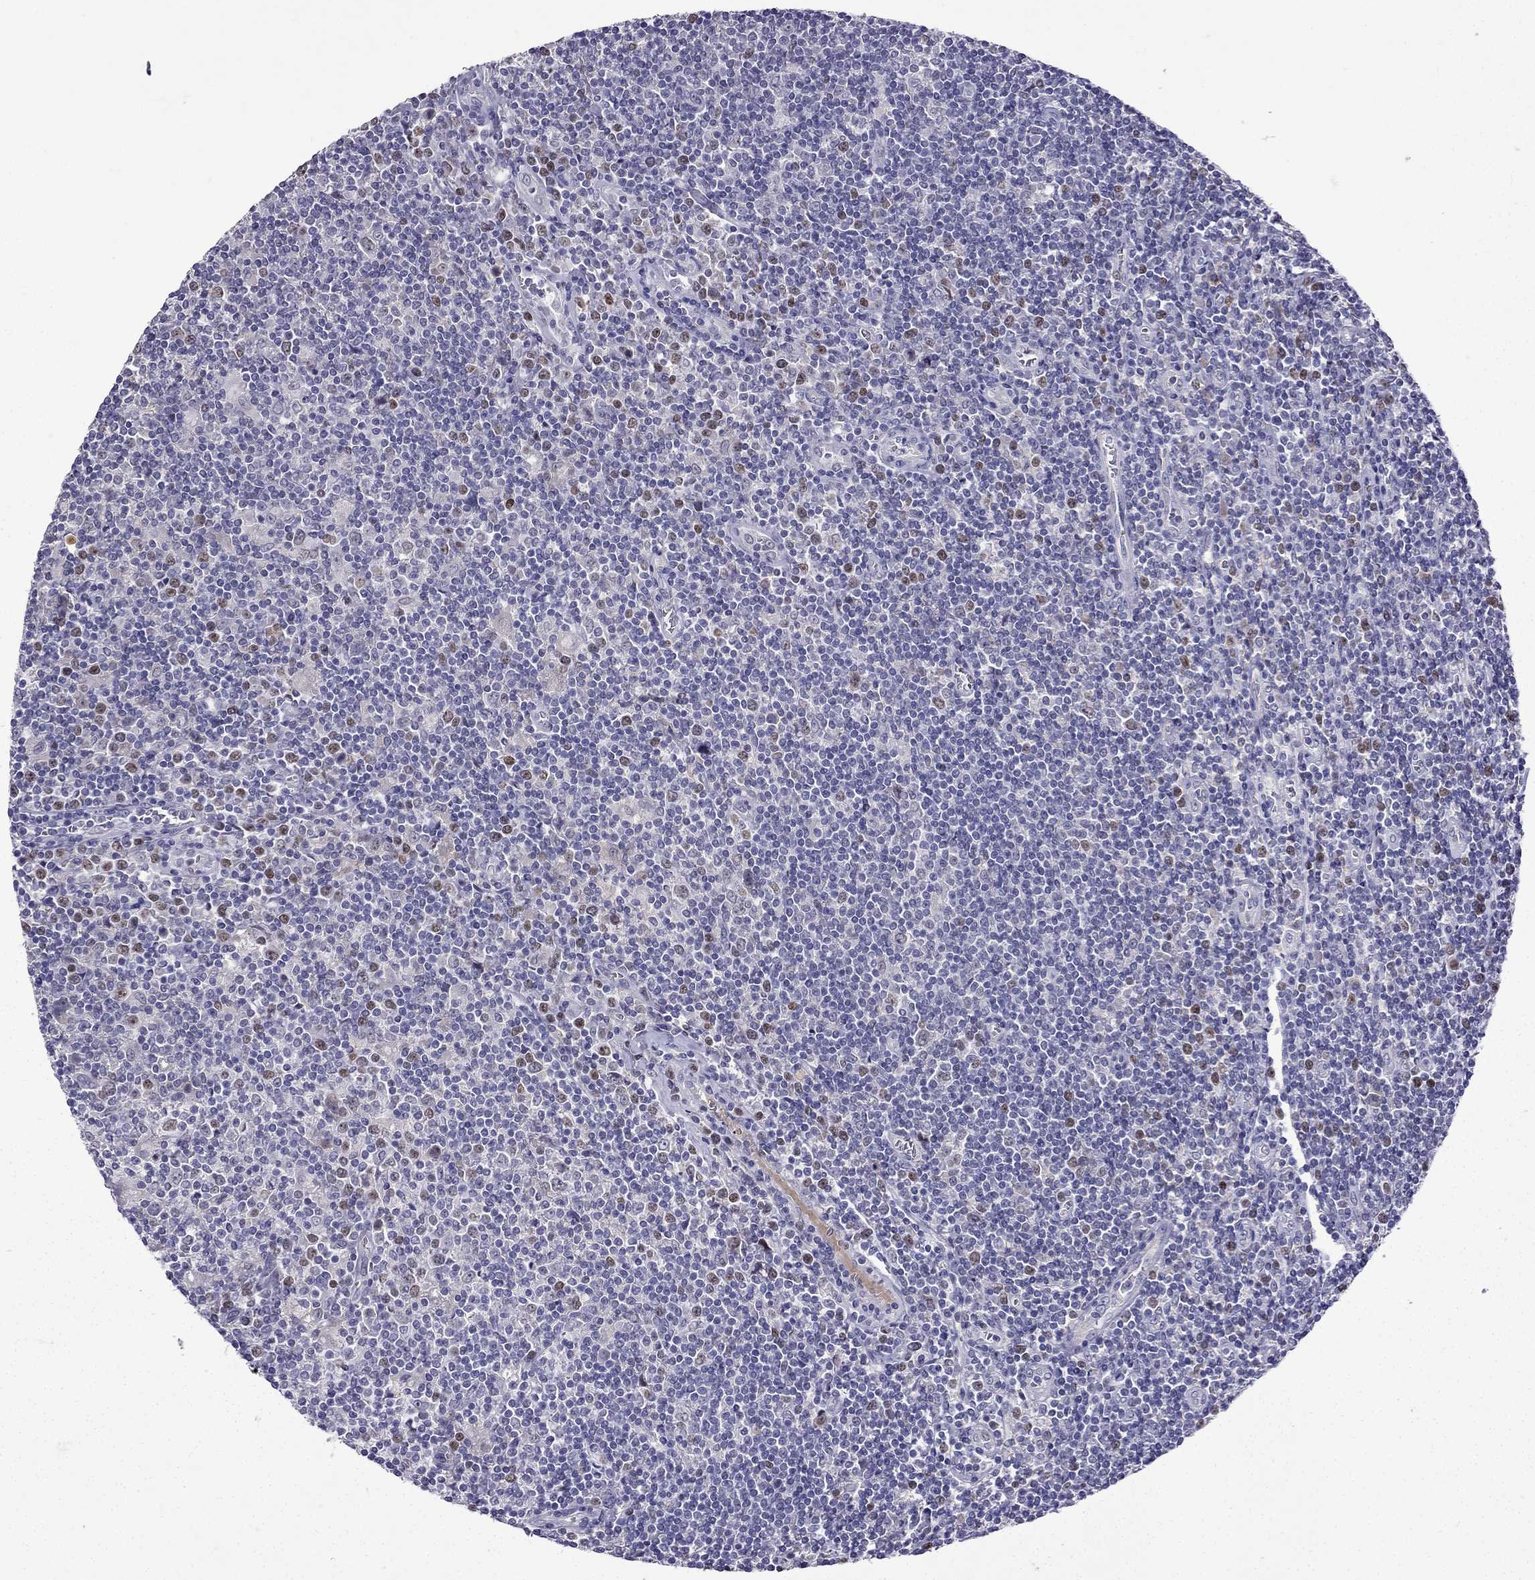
{"staining": {"intensity": "negative", "quantity": "none", "location": "none"}, "tissue": "lymphoma", "cell_type": "Tumor cells", "image_type": "cancer", "snomed": [{"axis": "morphology", "description": "Hodgkin's disease, NOS"}, {"axis": "topography", "description": "Lymph node"}], "caption": "Tumor cells show no significant expression in lymphoma.", "gene": "UHRF1", "patient": {"sex": "male", "age": 40}}